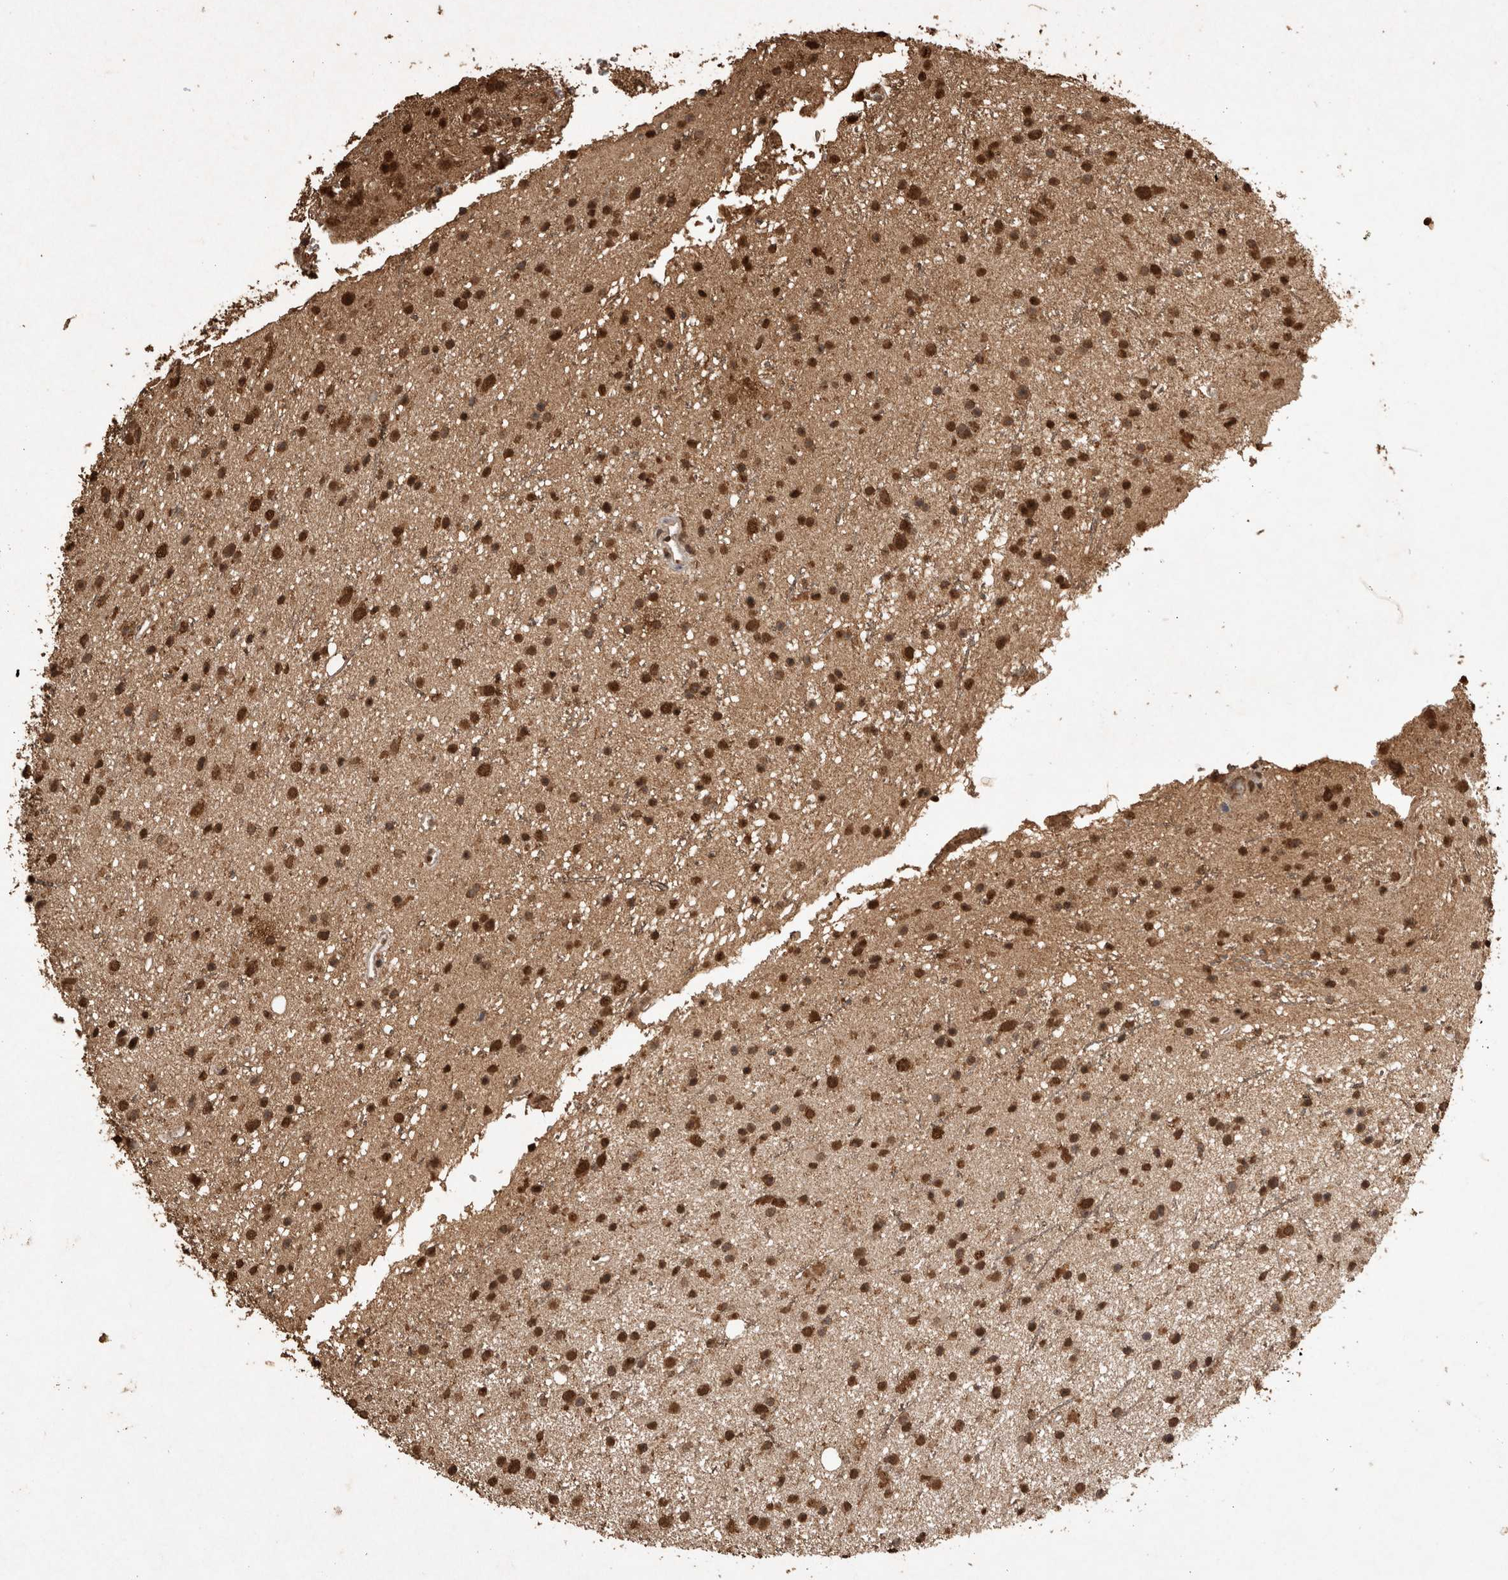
{"staining": {"intensity": "strong", "quantity": ">75%", "location": "nuclear"}, "tissue": "glioma", "cell_type": "Tumor cells", "image_type": "cancer", "snomed": [{"axis": "morphology", "description": "Glioma, malignant, Low grade"}, {"axis": "topography", "description": "Cerebral cortex"}], "caption": "DAB (3,3'-diaminobenzidine) immunohistochemical staining of human low-grade glioma (malignant) displays strong nuclear protein expression in approximately >75% of tumor cells.", "gene": "OAS2", "patient": {"sex": "female", "age": 39}}